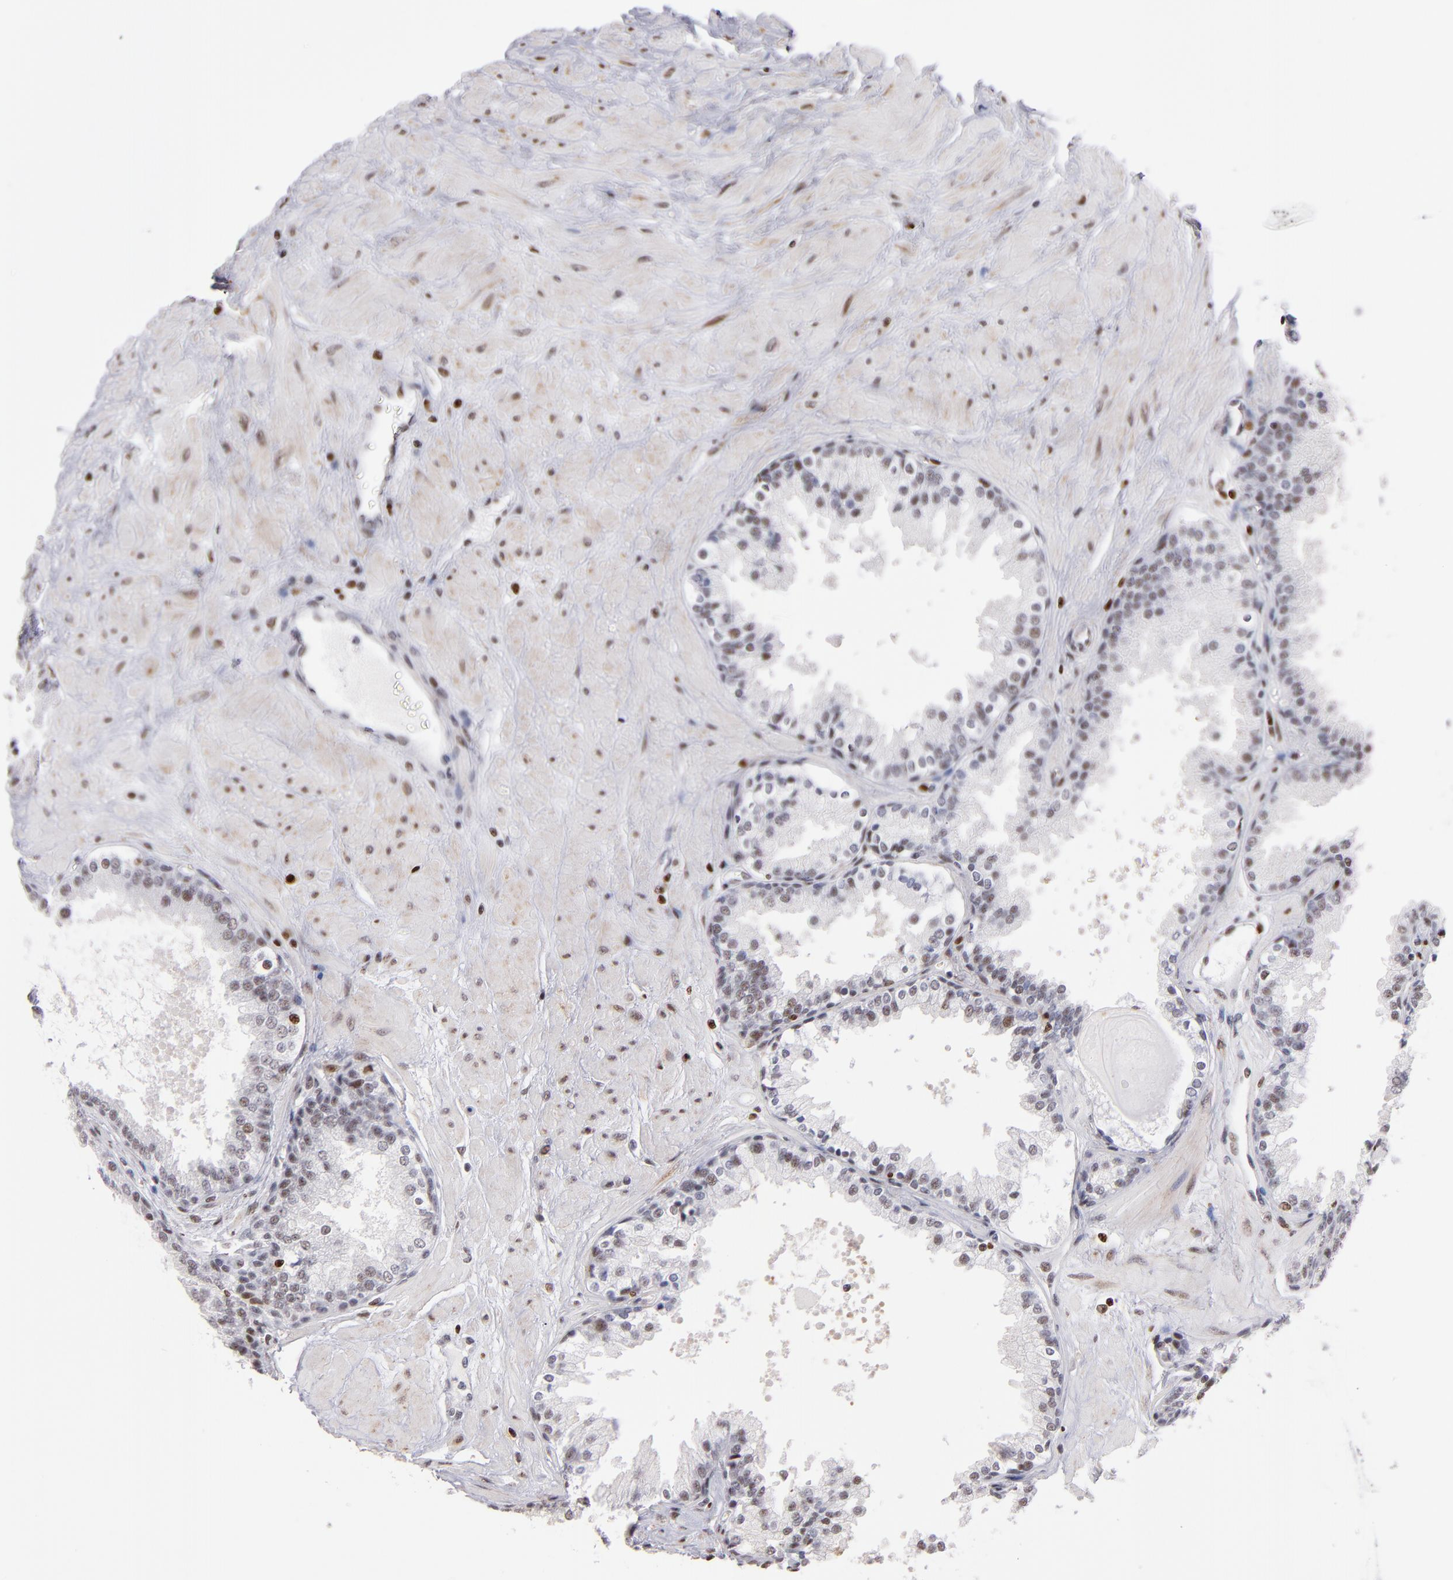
{"staining": {"intensity": "weak", "quantity": "<25%", "location": "nuclear"}, "tissue": "prostate", "cell_type": "Glandular cells", "image_type": "normal", "snomed": [{"axis": "morphology", "description": "Normal tissue, NOS"}, {"axis": "topography", "description": "Prostate"}], "caption": "A micrograph of prostate stained for a protein displays no brown staining in glandular cells. Nuclei are stained in blue.", "gene": "POLA1", "patient": {"sex": "male", "age": 51}}